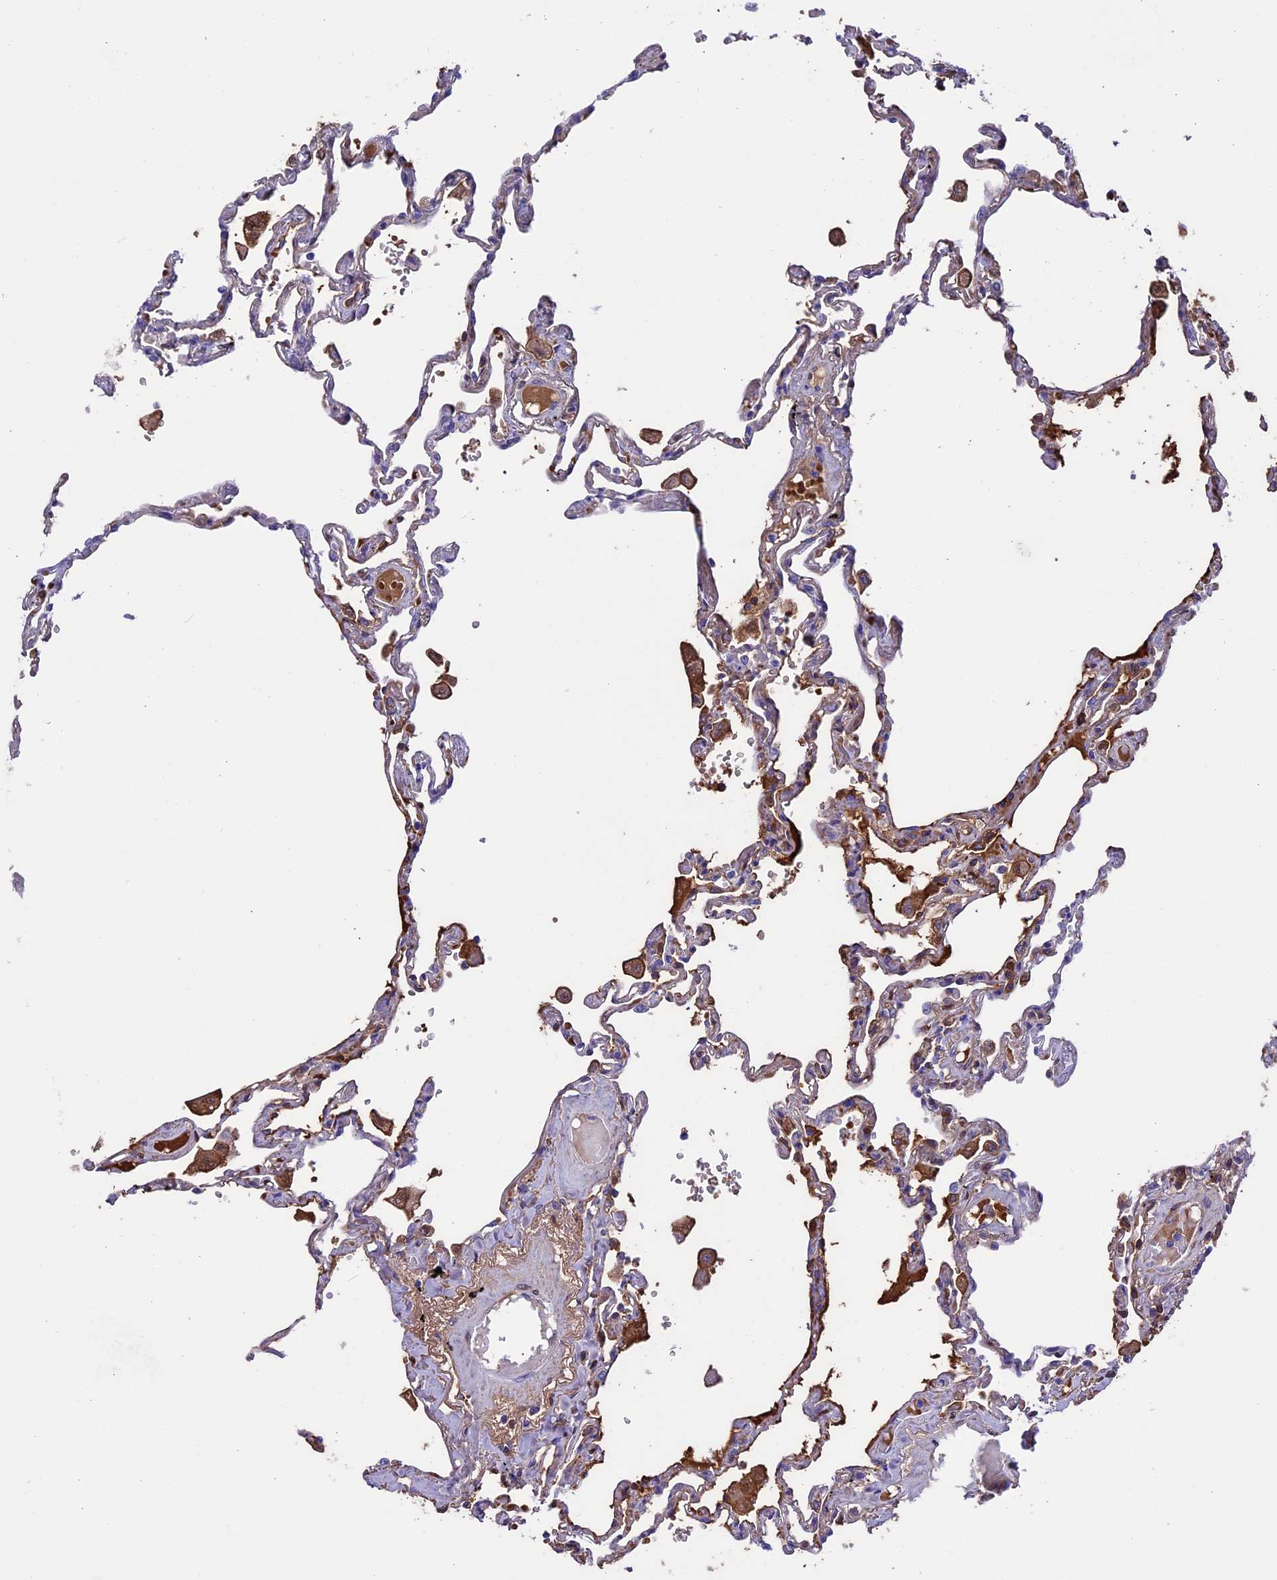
{"staining": {"intensity": "moderate", "quantity": "25%-75%", "location": "cytoplasmic/membranous"}, "tissue": "lung", "cell_type": "Alveolar cells", "image_type": "normal", "snomed": [{"axis": "morphology", "description": "Normal tissue, NOS"}, {"axis": "topography", "description": "Lung"}], "caption": "Moderate cytoplasmic/membranous expression for a protein is identified in about 25%-75% of alveolar cells of unremarkable lung using immunohistochemistry (IHC).", "gene": "TCP11L2", "patient": {"sex": "female", "age": 67}}